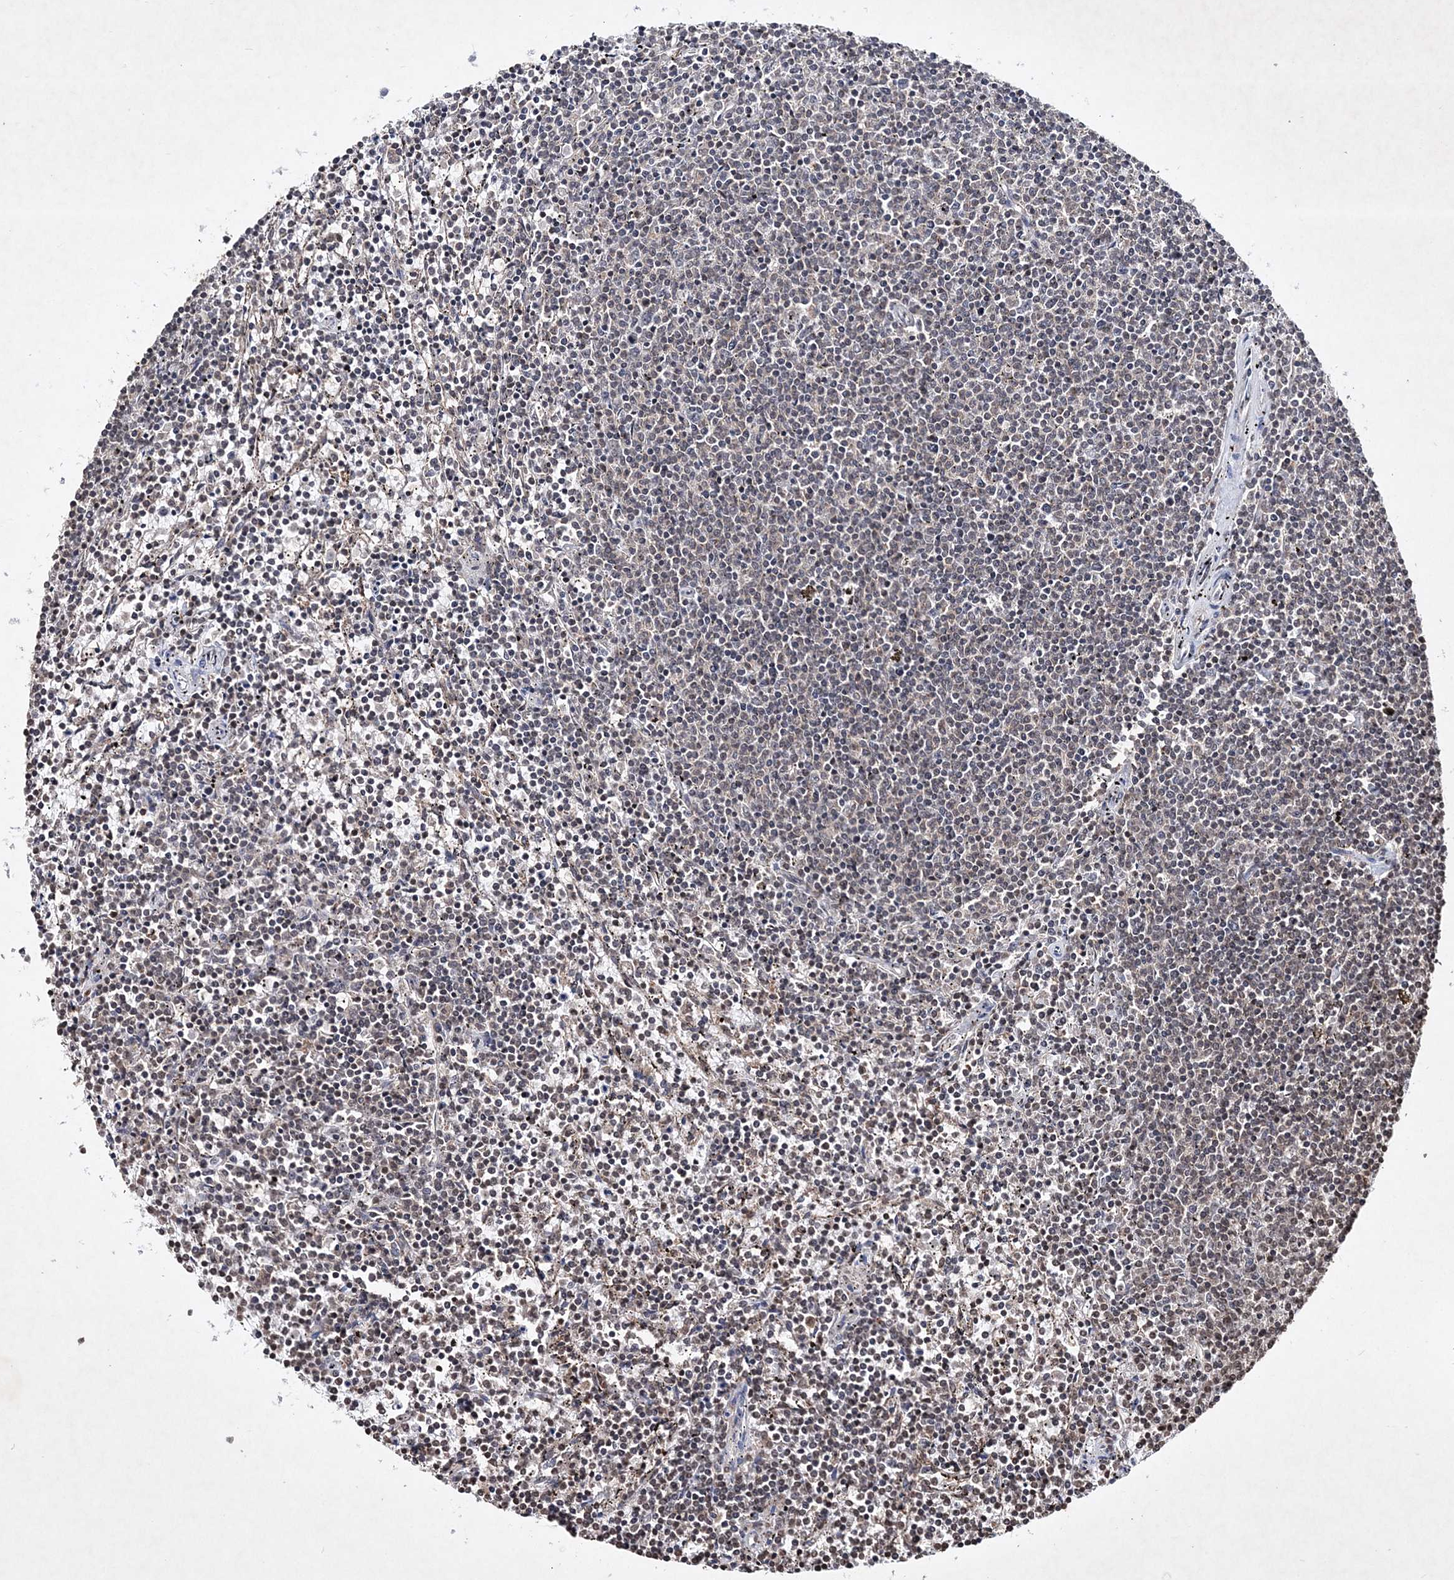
{"staining": {"intensity": "weak", "quantity": "<25%", "location": "nuclear"}, "tissue": "lymphoma", "cell_type": "Tumor cells", "image_type": "cancer", "snomed": [{"axis": "morphology", "description": "Malignant lymphoma, non-Hodgkin's type, Low grade"}, {"axis": "topography", "description": "Spleen"}], "caption": "This is a histopathology image of immunohistochemistry (IHC) staining of low-grade malignant lymphoma, non-Hodgkin's type, which shows no staining in tumor cells. (DAB IHC, high magnification).", "gene": "SOWAHB", "patient": {"sex": "female", "age": 50}}